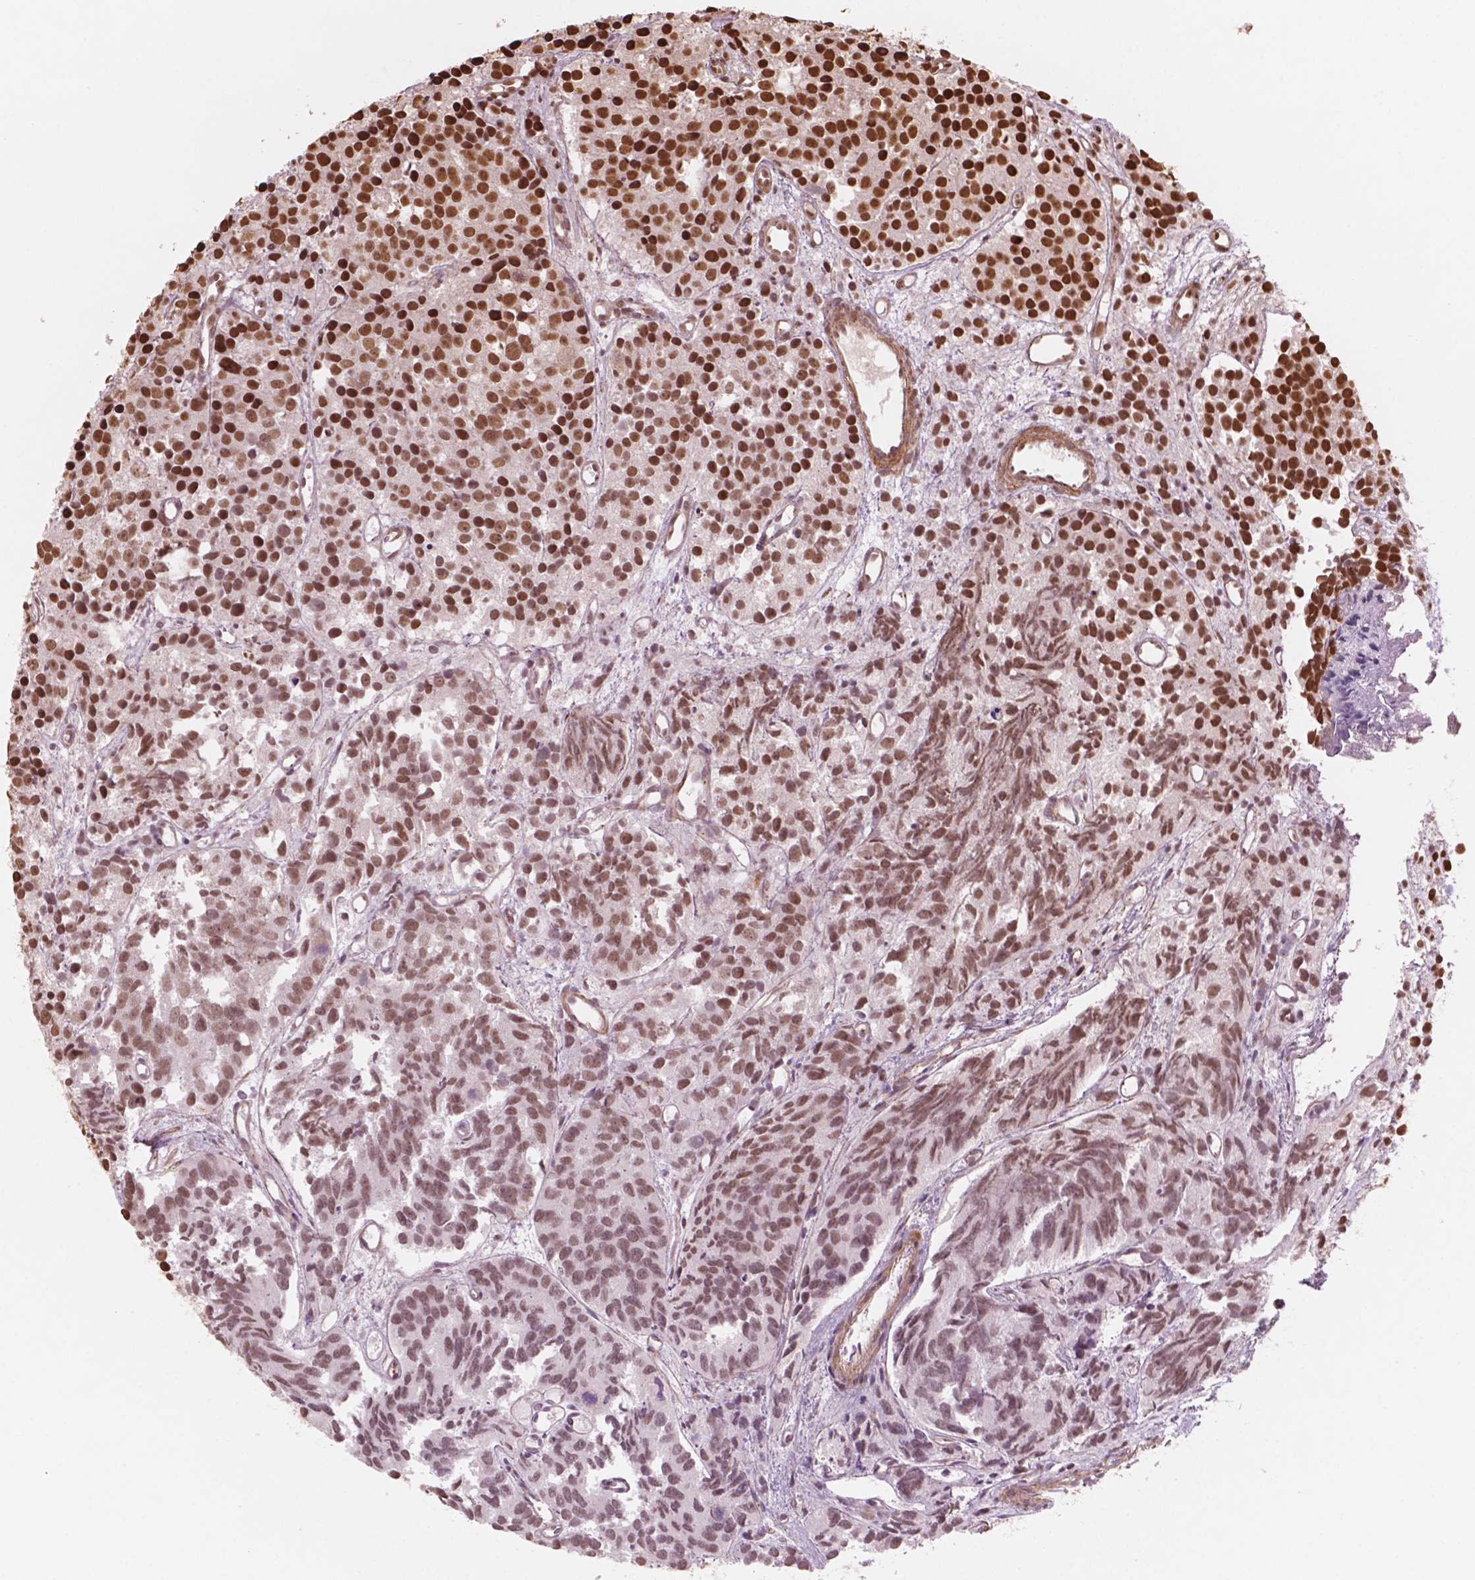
{"staining": {"intensity": "moderate", "quantity": ">75%", "location": "nuclear"}, "tissue": "prostate cancer", "cell_type": "Tumor cells", "image_type": "cancer", "snomed": [{"axis": "morphology", "description": "Adenocarcinoma, High grade"}, {"axis": "topography", "description": "Prostate"}], "caption": "This is an image of immunohistochemistry (IHC) staining of prostate cancer (adenocarcinoma (high-grade)), which shows moderate positivity in the nuclear of tumor cells.", "gene": "GTF3C5", "patient": {"sex": "male", "age": 77}}